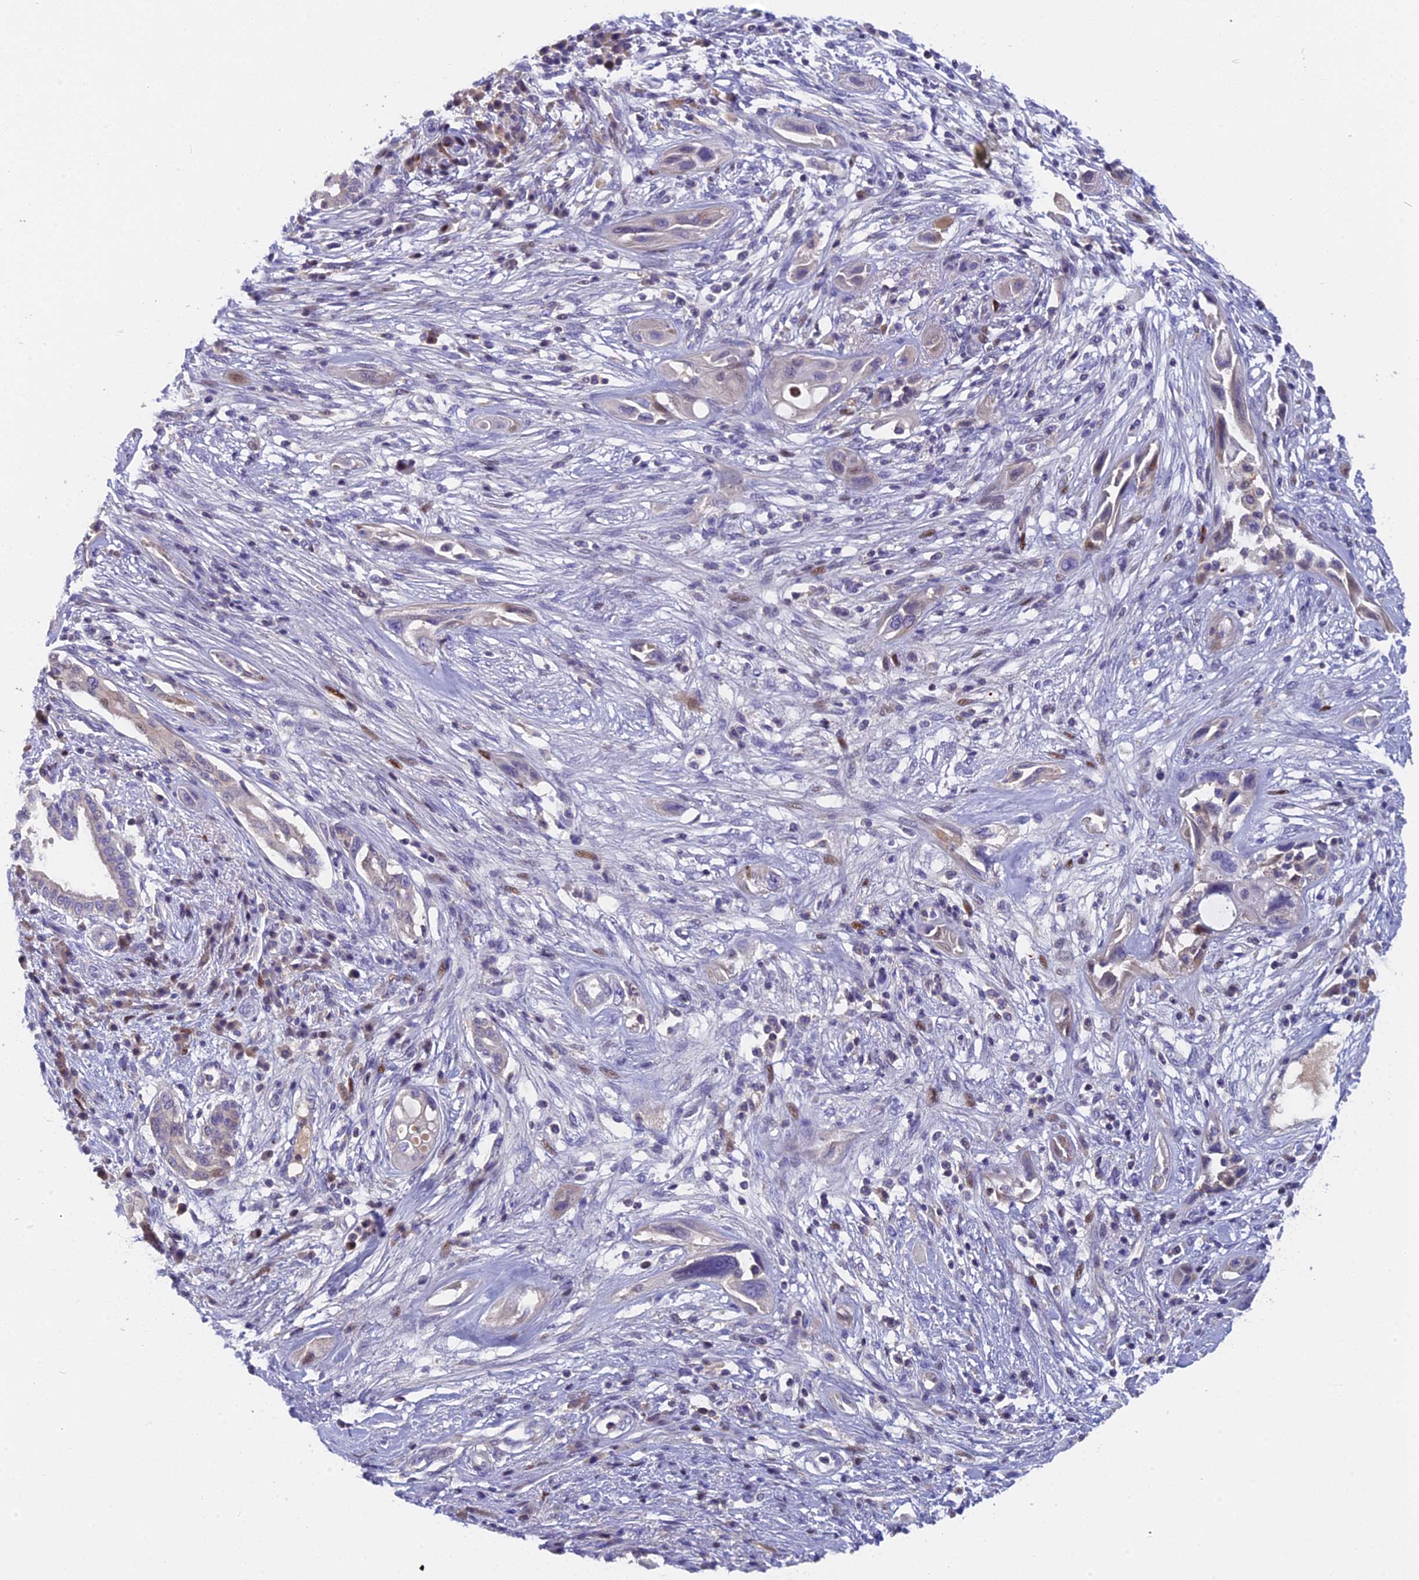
{"staining": {"intensity": "weak", "quantity": "<25%", "location": "nuclear"}, "tissue": "pancreatic cancer", "cell_type": "Tumor cells", "image_type": "cancer", "snomed": [{"axis": "morphology", "description": "Adenocarcinoma, NOS"}, {"axis": "topography", "description": "Pancreas"}], "caption": "A histopathology image of pancreatic cancer (adenocarcinoma) stained for a protein displays no brown staining in tumor cells.", "gene": "NKPD1", "patient": {"sex": "male", "age": 68}}